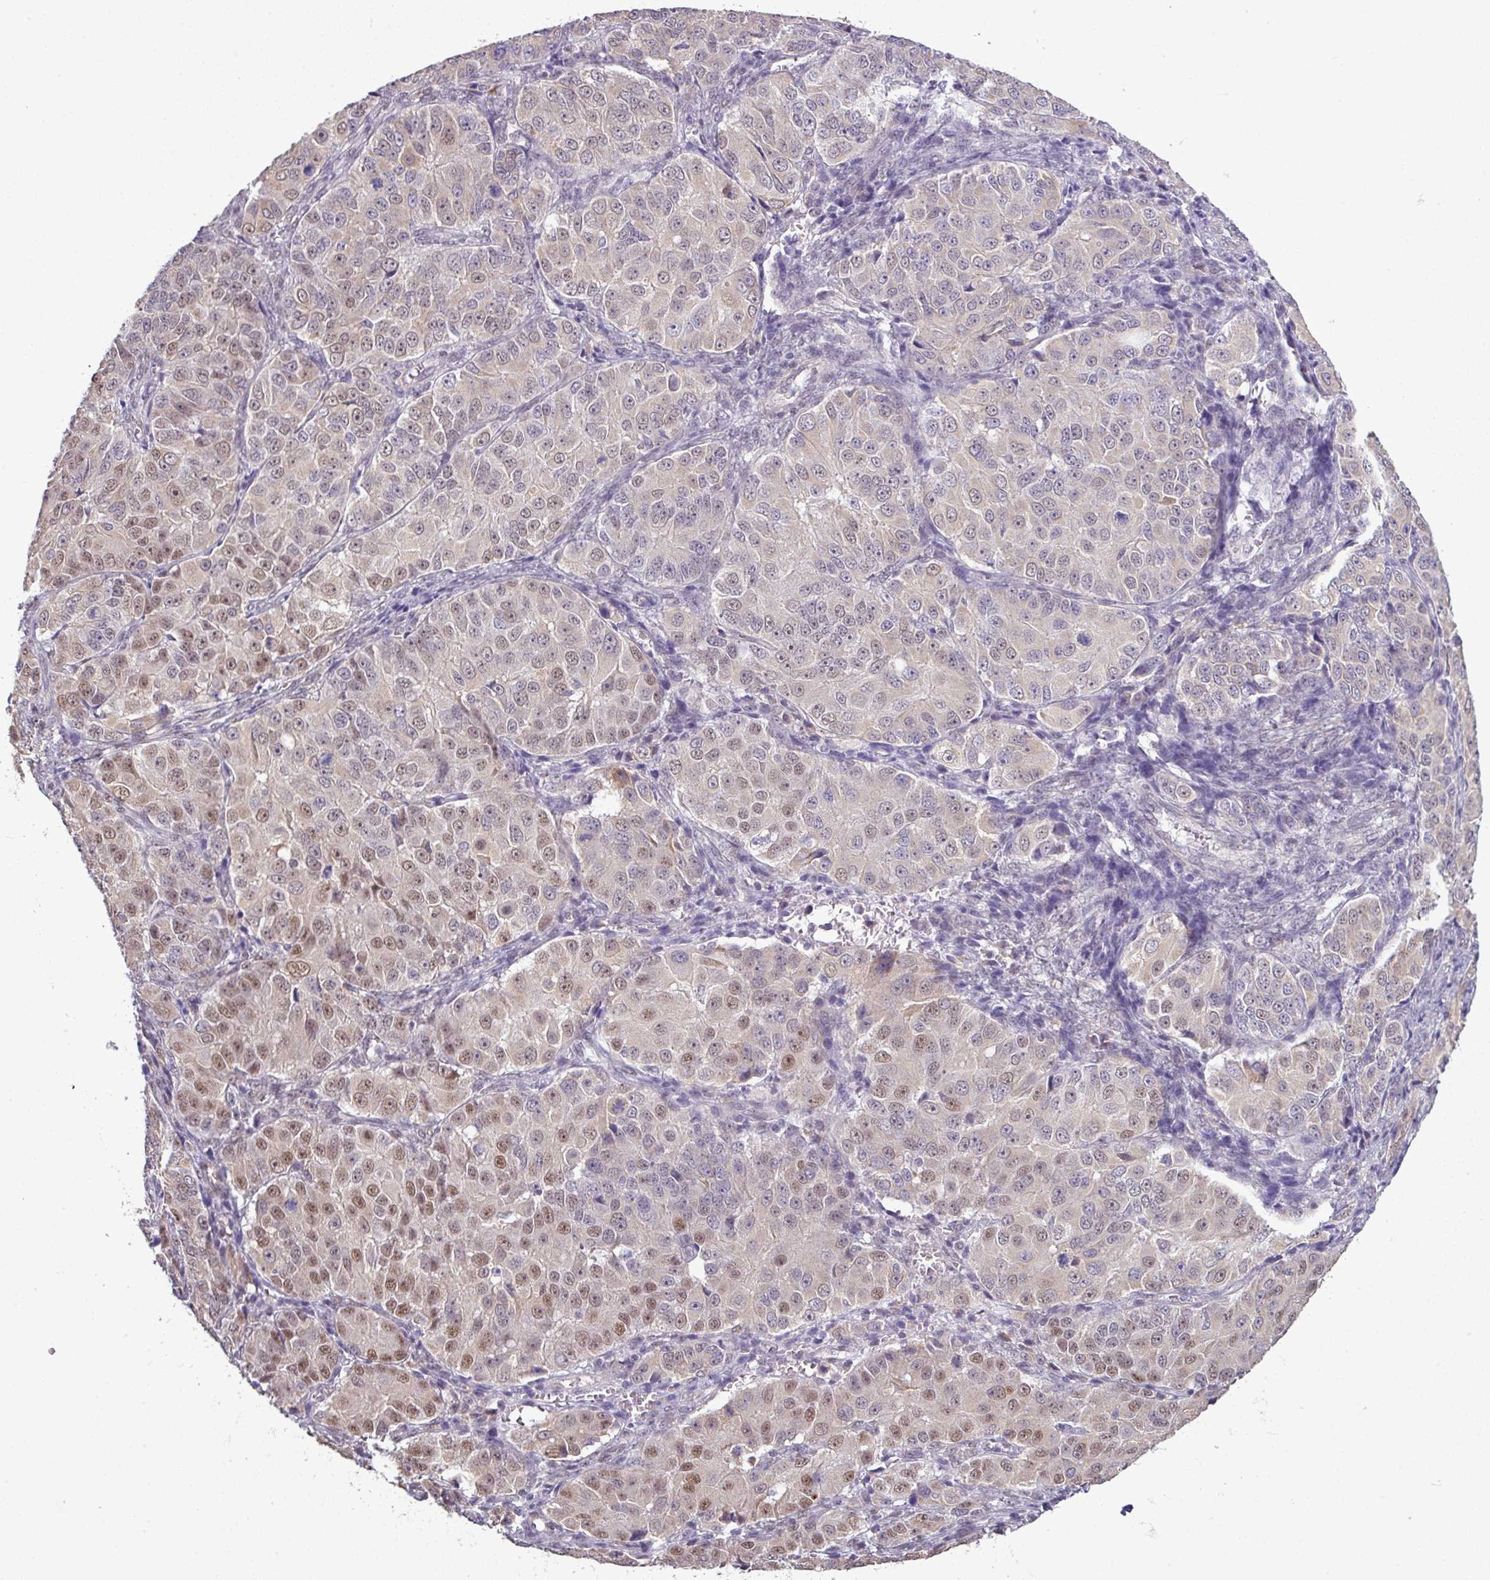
{"staining": {"intensity": "moderate", "quantity": "25%-75%", "location": "nuclear"}, "tissue": "ovarian cancer", "cell_type": "Tumor cells", "image_type": "cancer", "snomed": [{"axis": "morphology", "description": "Carcinoma, endometroid"}, {"axis": "topography", "description": "Ovary"}], "caption": "The immunohistochemical stain highlights moderate nuclear expression in tumor cells of ovarian endometroid carcinoma tissue. Using DAB (3,3'-diaminobenzidine) (brown) and hematoxylin (blue) stains, captured at high magnification using brightfield microscopy.", "gene": "ZNF217", "patient": {"sex": "female", "age": 51}}